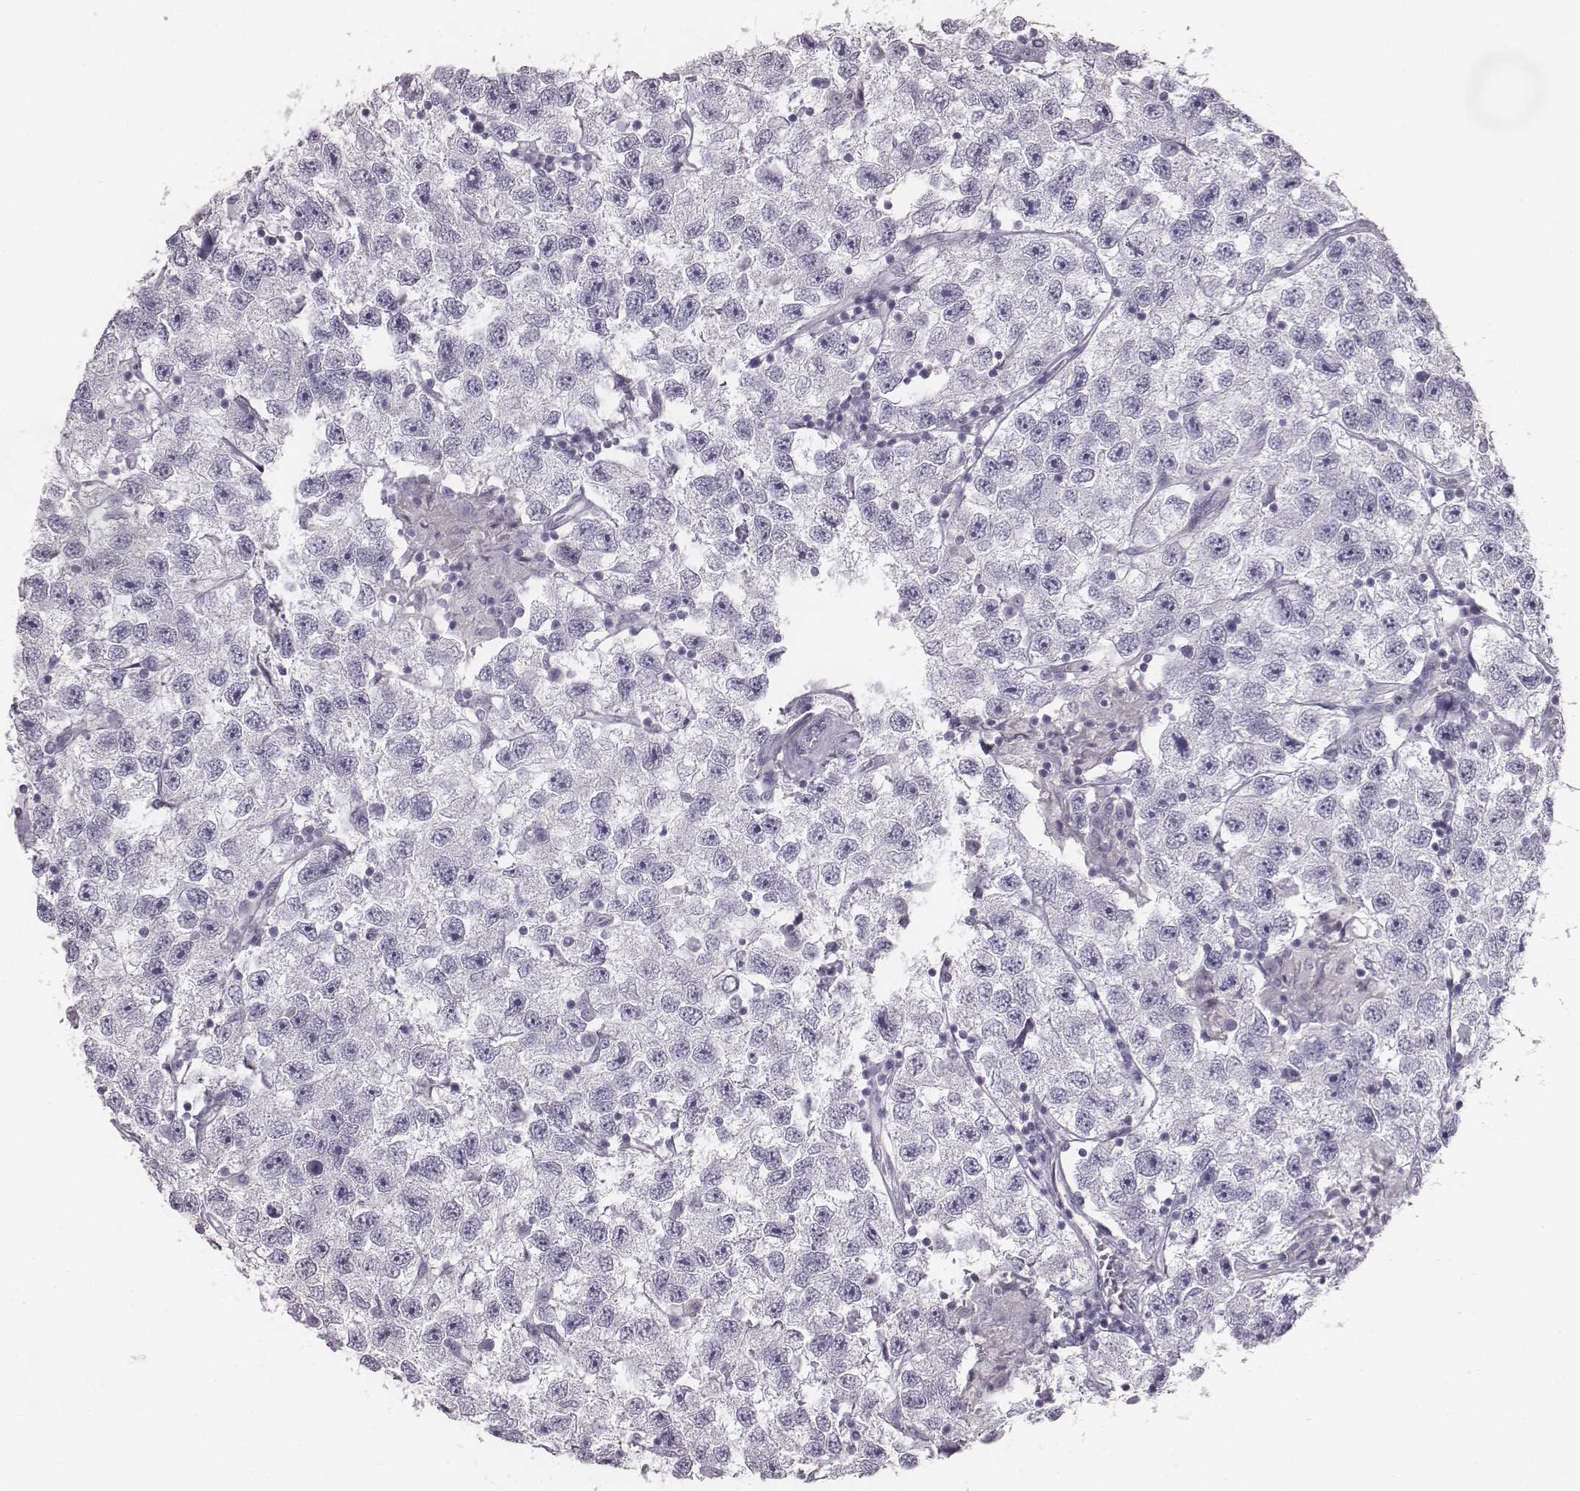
{"staining": {"intensity": "negative", "quantity": "none", "location": "none"}, "tissue": "testis cancer", "cell_type": "Tumor cells", "image_type": "cancer", "snomed": [{"axis": "morphology", "description": "Seminoma, NOS"}, {"axis": "topography", "description": "Testis"}], "caption": "Tumor cells are negative for brown protein staining in testis cancer (seminoma).", "gene": "PDE8B", "patient": {"sex": "male", "age": 26}}